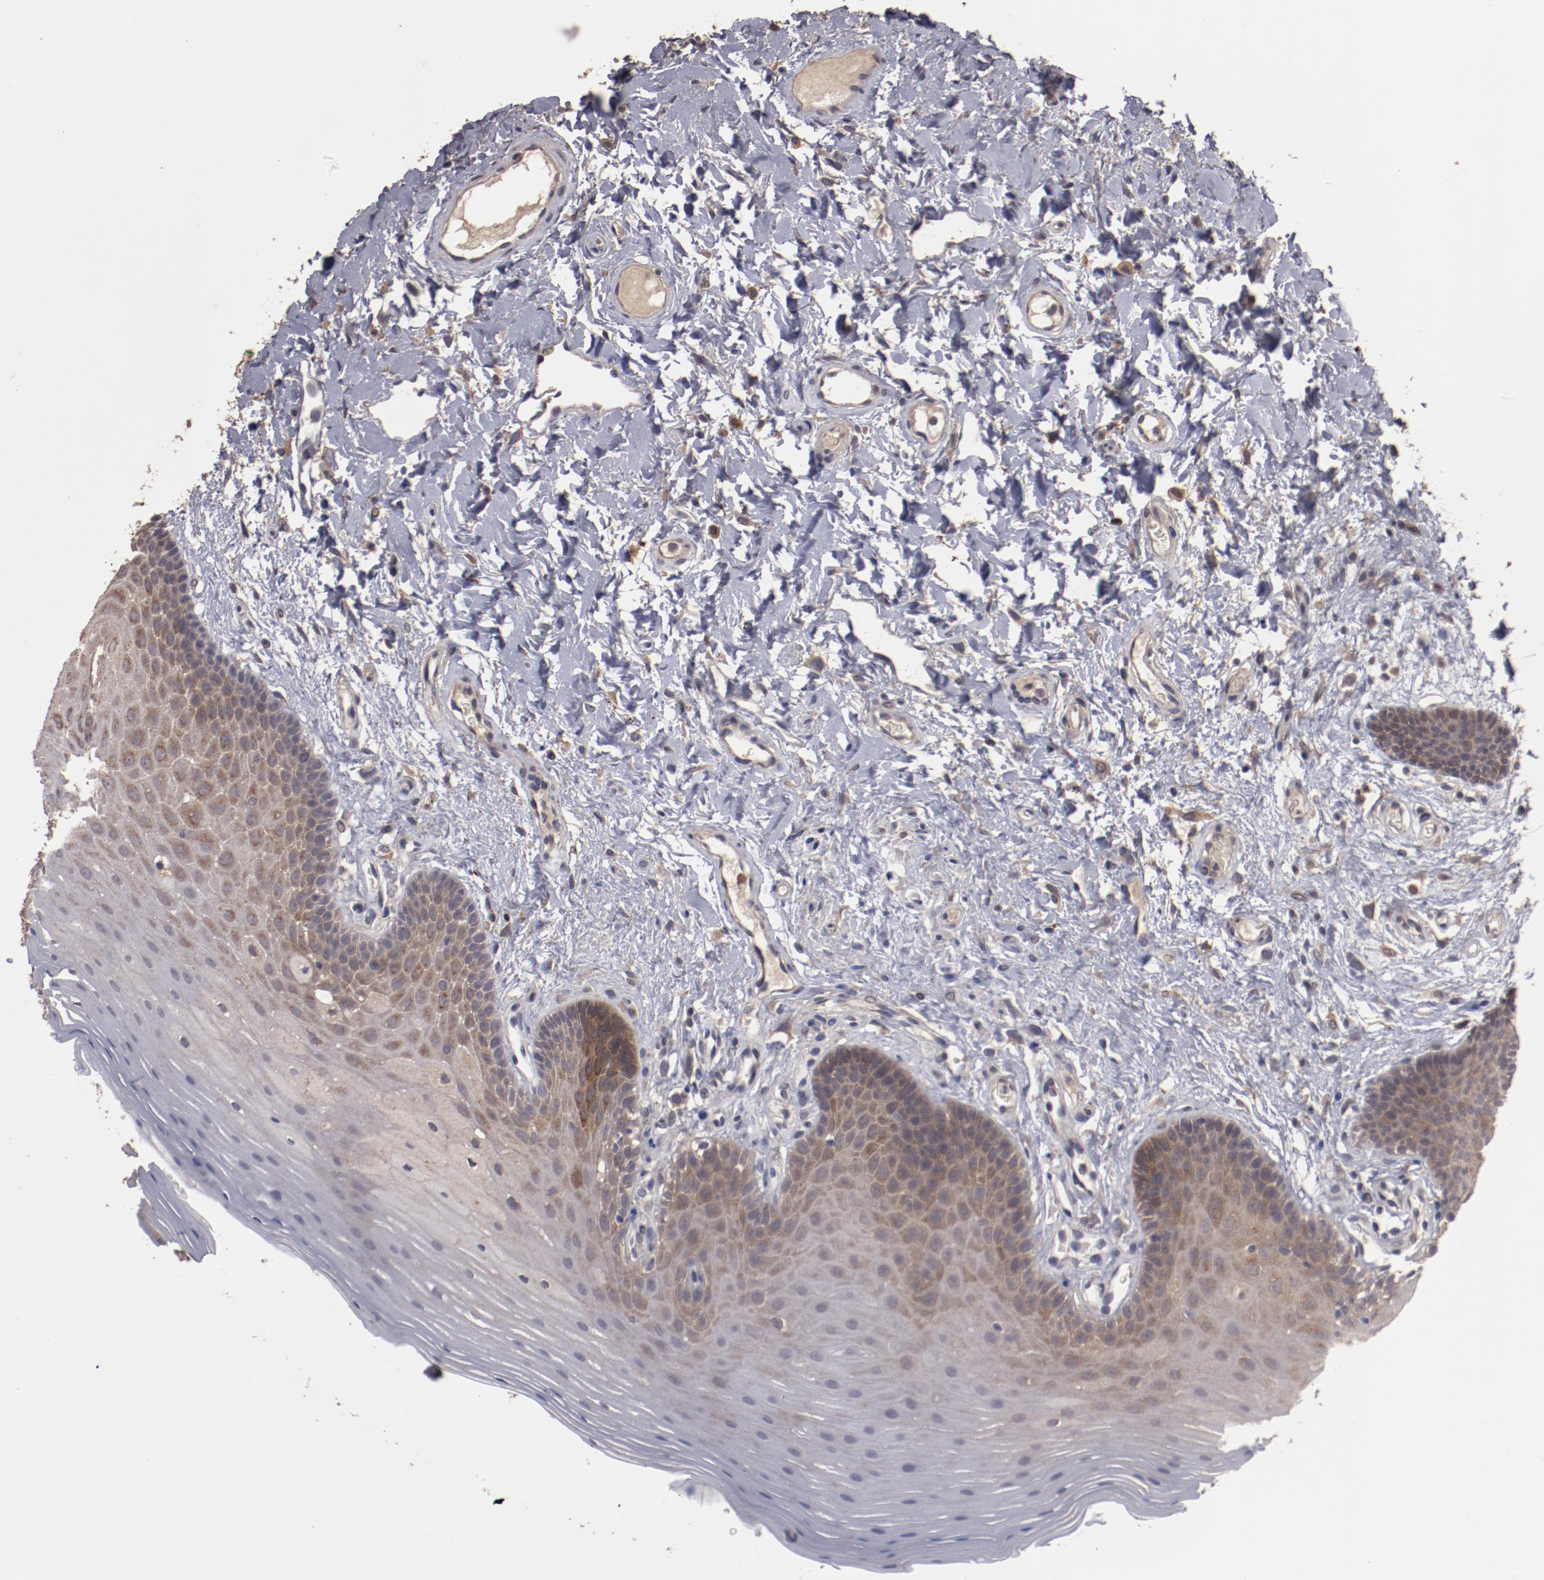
{"staining": {"intensity": "weak", "quantity": "25%-75%", "location": "cytoplasmic/membranous"}, "tissue": "oral mucosa", "cell_type": "Squamous epithelial cells", "image_type": "normal", "snomed": [{"axis": "morphology", "description": "Normal tissue, NOS"}, {"axis": "morphology", "description": "Squamous cell carcinoma, NOS"}, {"axis": "topography", "description": "Skeletal muscle"}, {"axis": "topography", "description": "Oral tissue"}, {"axis": "topography", "description": "Head-Neck"}], "caption": "The image demonstrates a brown stain indicating the presence of a protein in the cytoplasmic/membranous of squamous epithelial cells in oral mucosa.", "gene": "LRRC75B", "patient": {"sex": "male", "age": 71}}